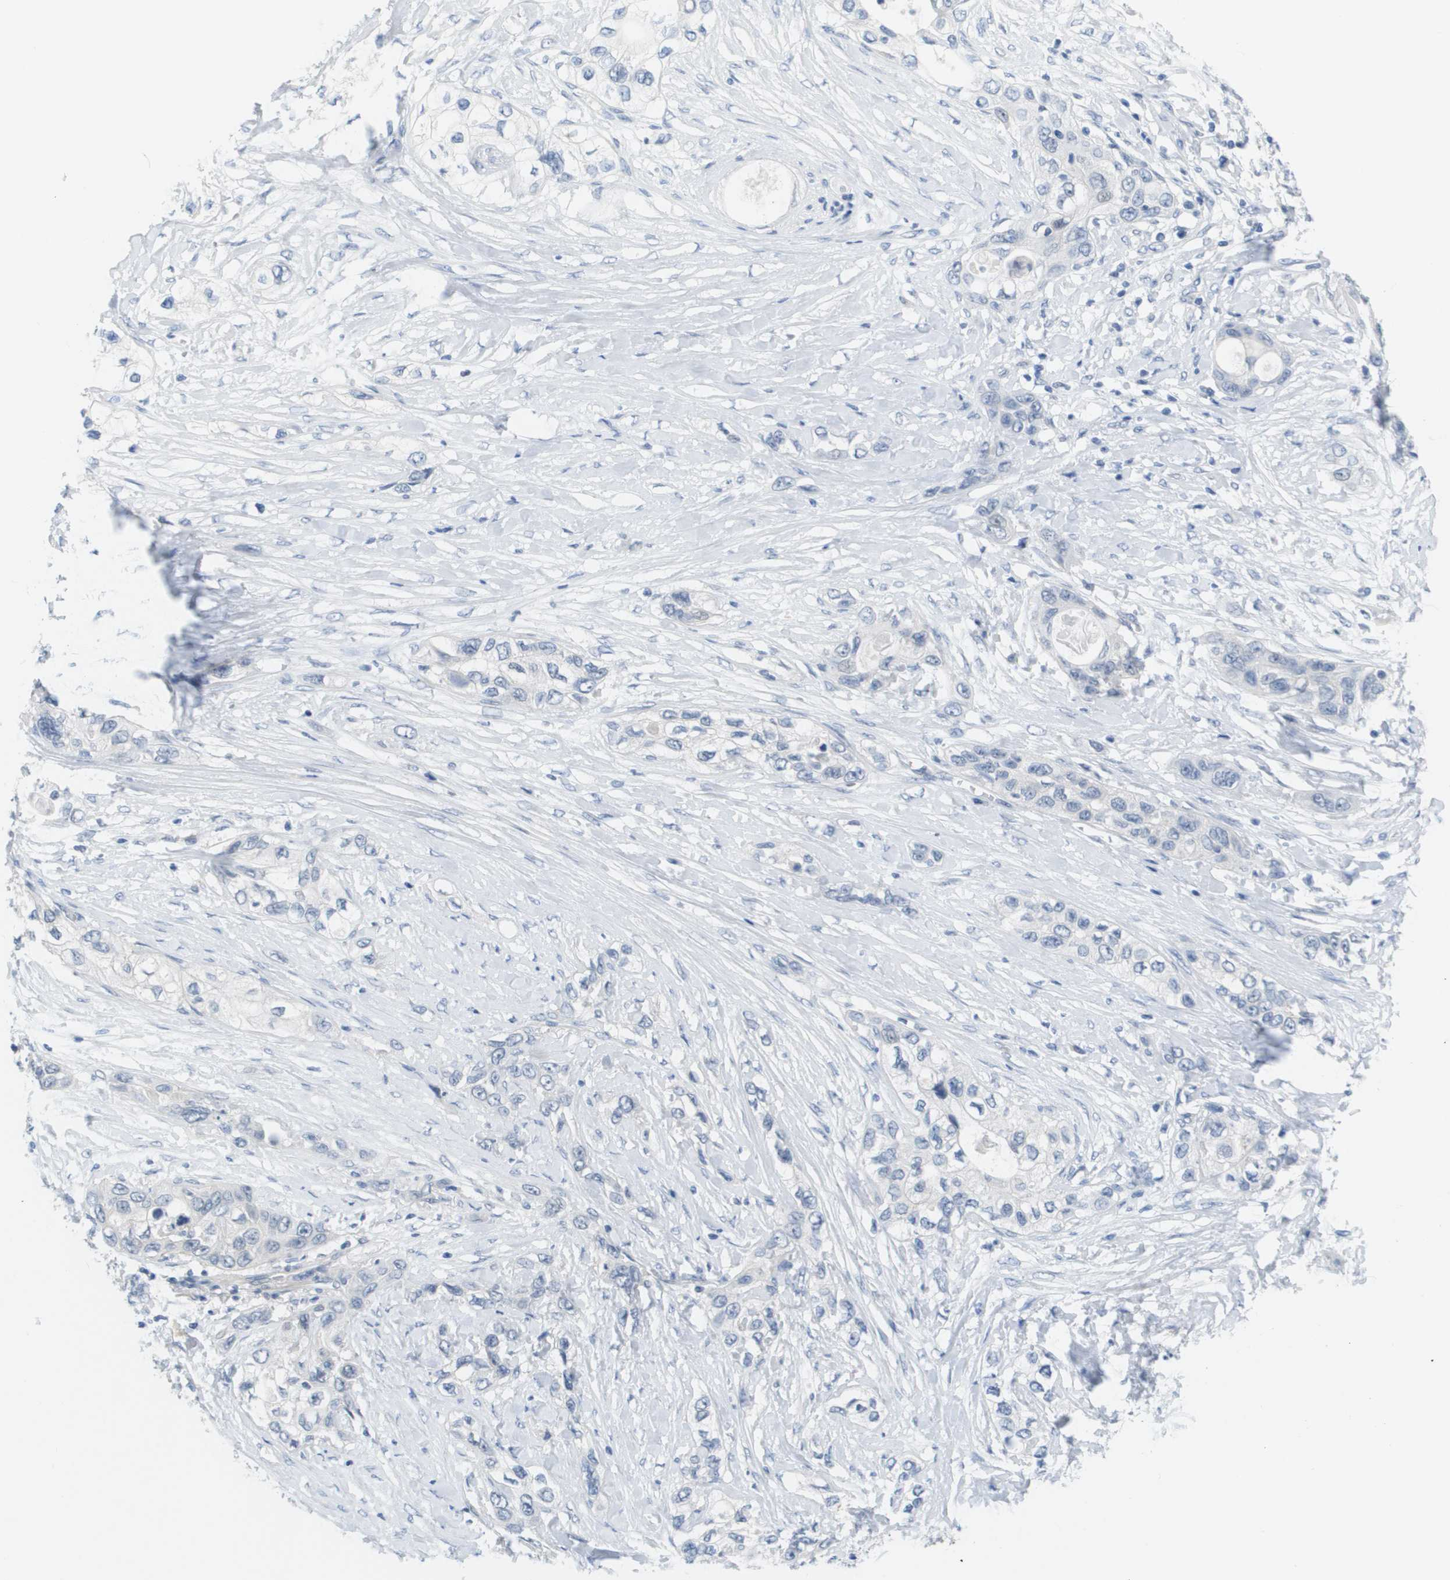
{"staining": {"intensity": "negative", "quantity": "none", "location": "none"}, "tissue": "pancreatic cancer", "cell_type": "Tumor cells", "image_type": "cancer", "snomed": [{"axis": "morphology", "description": "Adenocarcinoma, NOS"}, {"axis": "topography", "description": "Pancreas"}], "caption": "Immunohistochemistry (IHC) image of human adenocarcinoma (pancreatic) stained for a protein (brown), which shows no positivity in tumor cells. (DAB immunohistochemistry (IHC) visualized using brightfield microscopy, high magnification).", "gene": "PDE4A", "patient": {"sex": "female", "age": 70}}